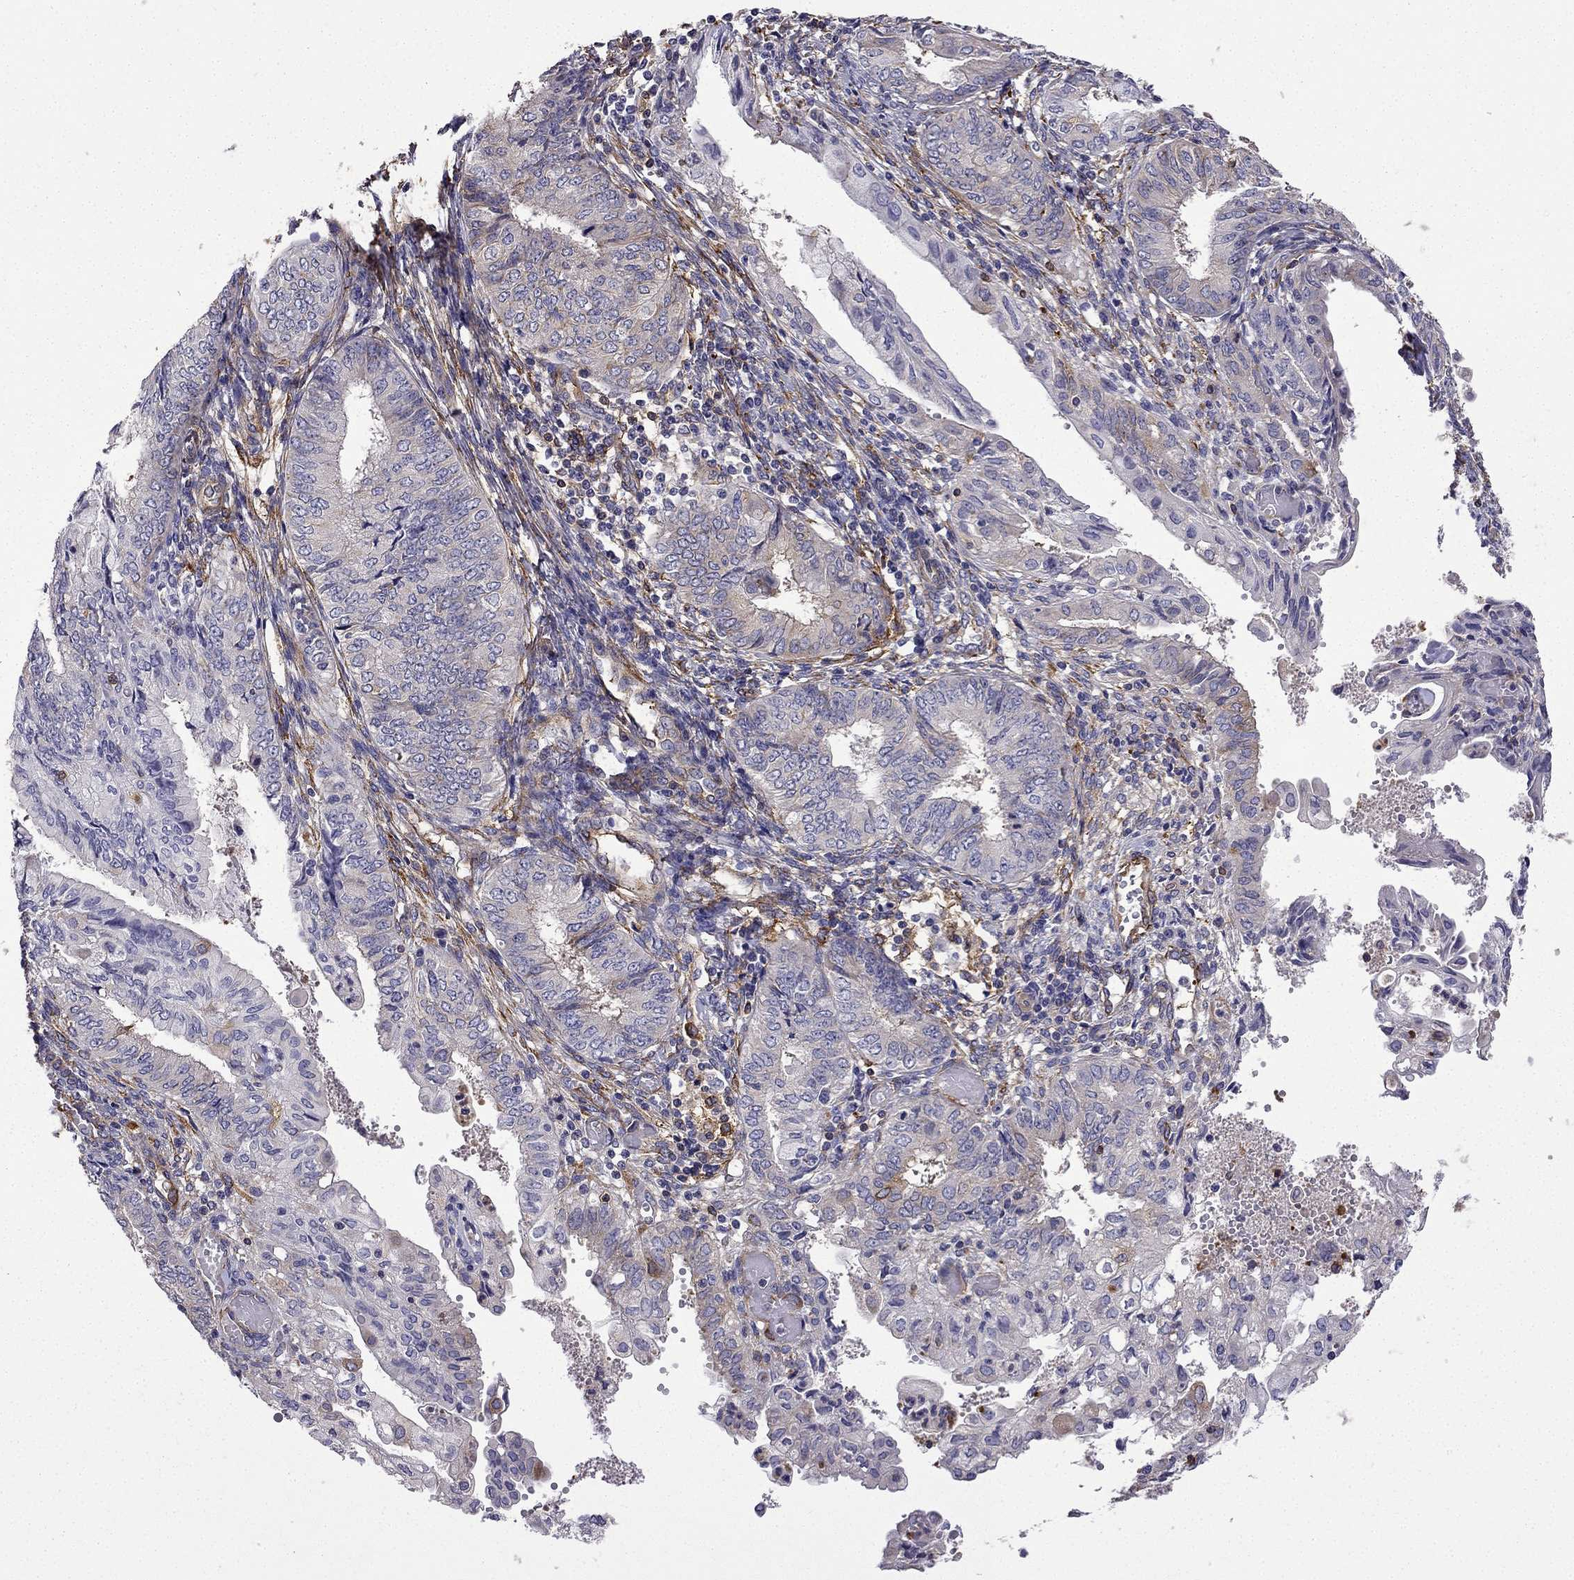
{"staining": {"intensity": "moderate", "quantity": "<25%", "location": "cytoplasmic/membranous"}, "tissue": "endometrial cancer", "cell_type": "Tumor cells", "image_type": "cancer", "snomed": [{"axis": "morphology", "description": "Adenocarcinoma, NOS"}, {"axis": "topography", "description": "Endometrium"}], "caption": "Endometrial cancer tissue displays moderate cytoplasmic/membranous positivity in approximately <25% of tumor cells, visualized by immunohistochemistry.", "gene": "MAP4", "patient": {"sex": "female", "age": 68}}